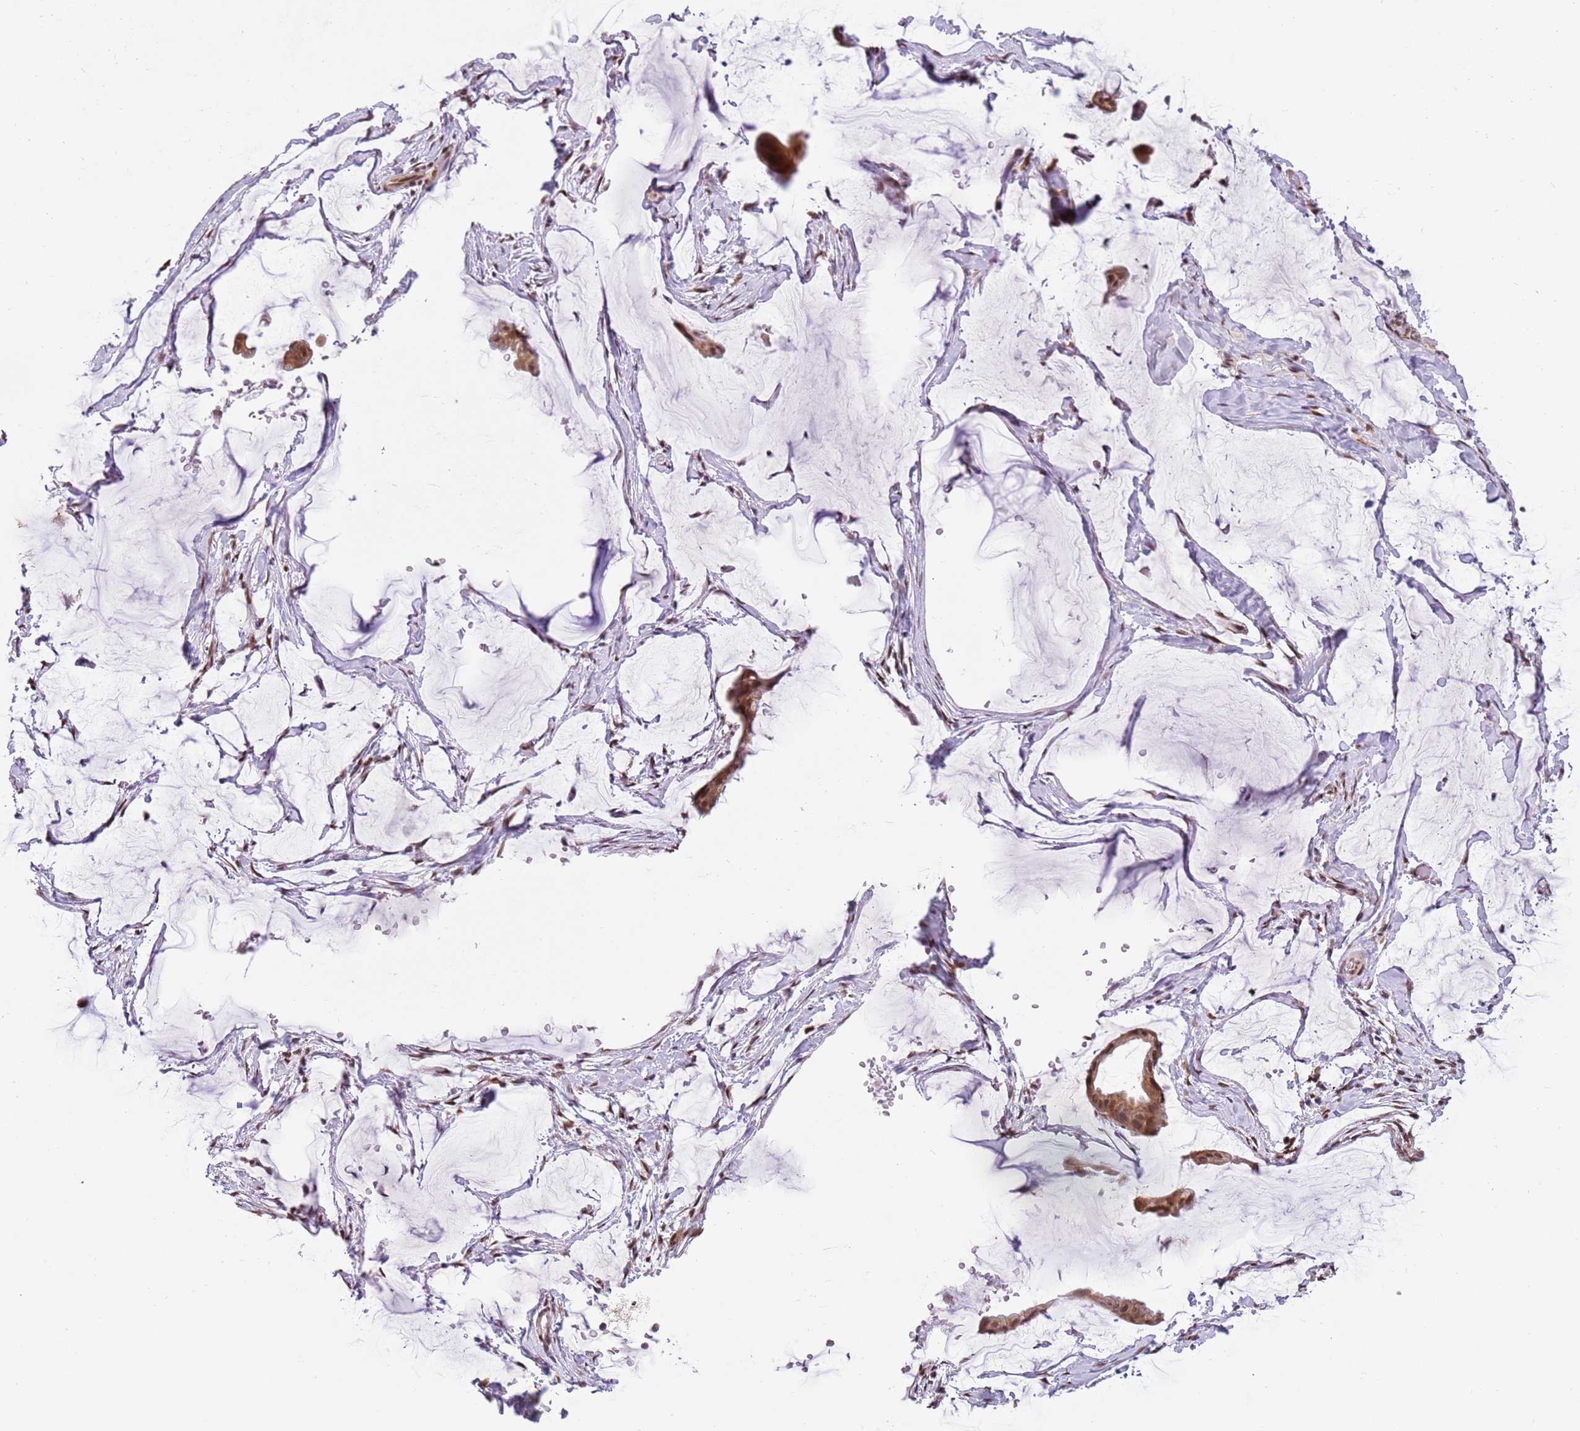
{"staining": {"intensity": "moderate", "quantity": ">75%", "location": "cytoplasmic/membranous,nuclear"}, "tissue": "ovarian cancer", "cell_type": "Tumor cells", "image_type": "cancer", "snomed": [{"axis": "morphology", "description": "Cystadenocarcinoma, mucinous, NOS"}, {"axis": "topography", "description": "Ovary"}], "caption": "Brown immunohistochemical staining in ovarian mucinous cystadenocarcinoma shows moderate cytoplasmic/membranous and nuclear positivity in about >75% of tumor cells. Nuclei are stained in blue.", "gene": "PHC2", "patient": {"sex": "female", "age": 73}}